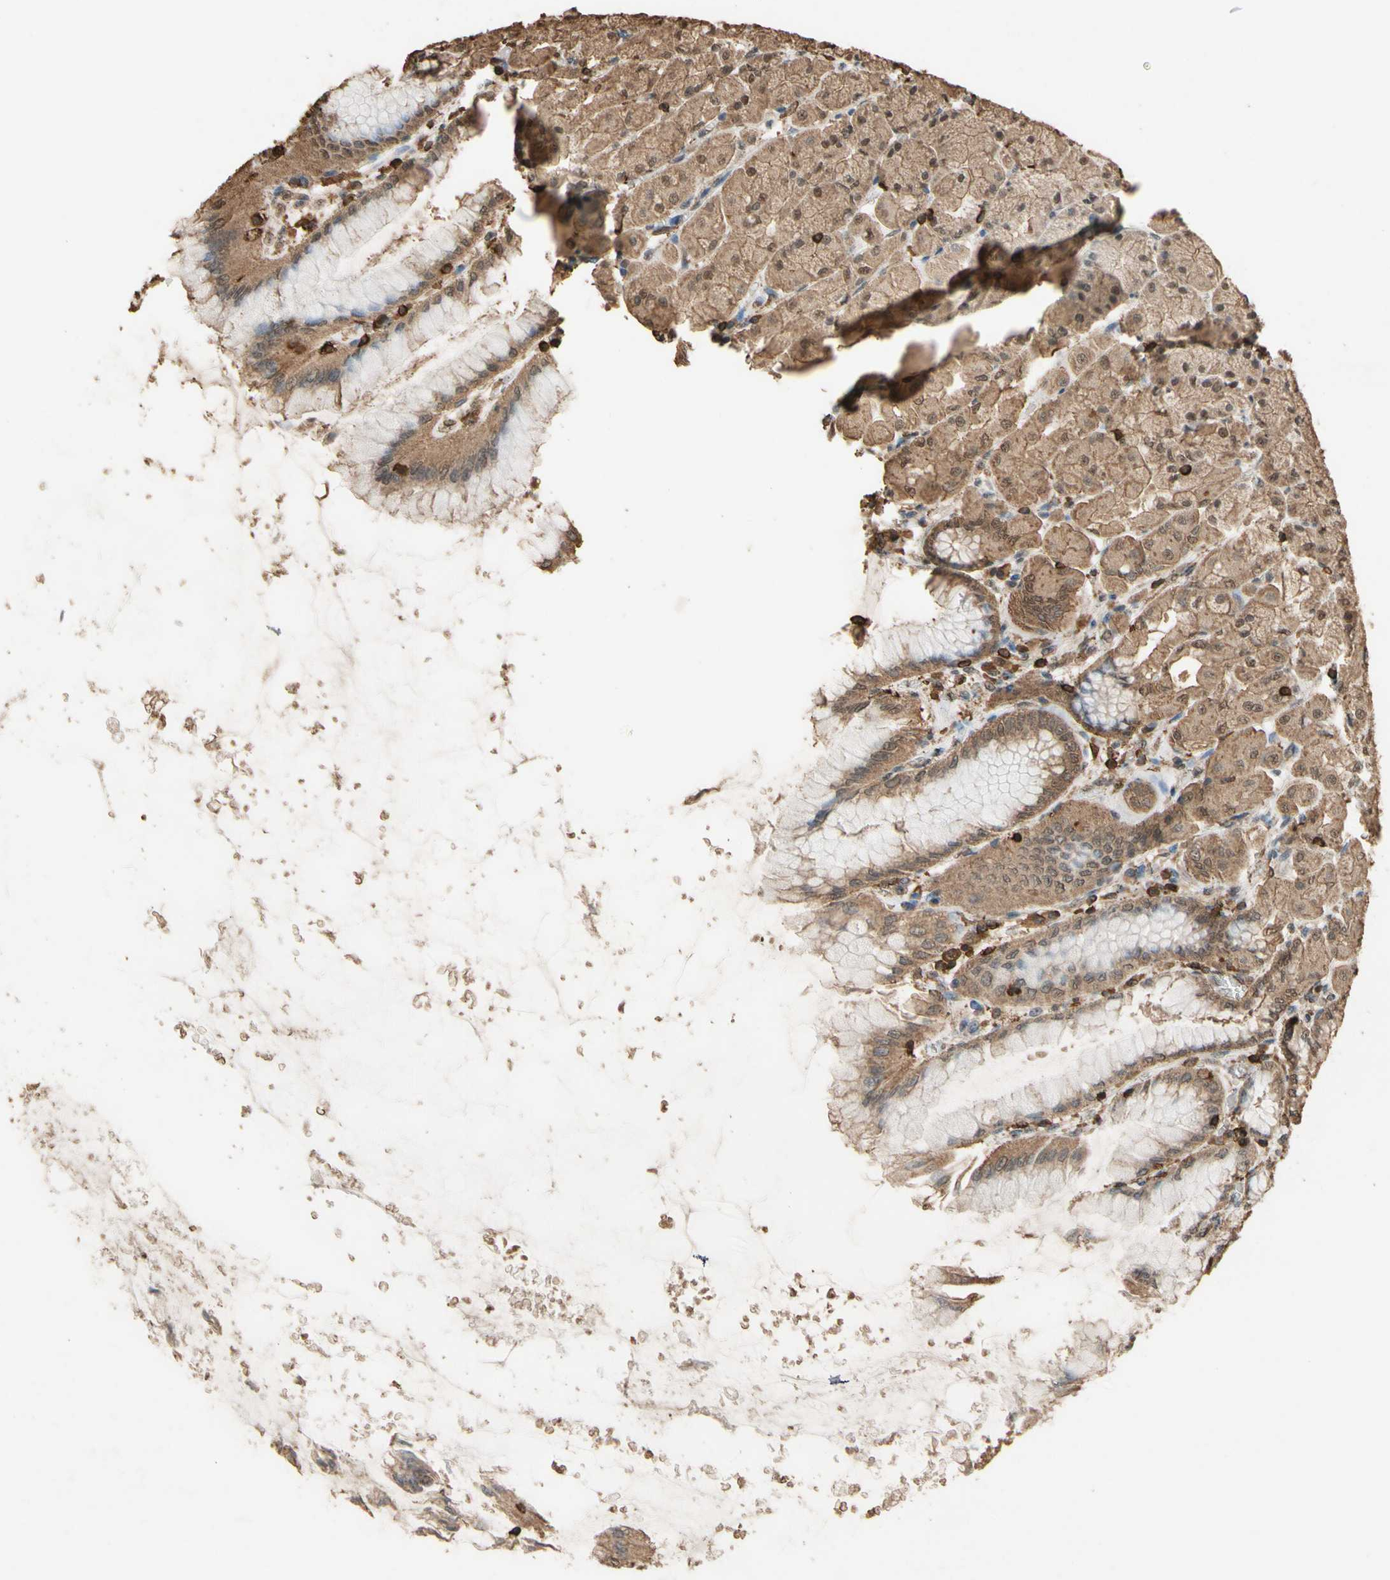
{"staining": {"intensity": "moderate", "quantity": ">75%", "location": "cytoplasmic/membranous"}, "tissue": "stomach", "cell_type": "Glandular cells", "image_type": "normal", "snomed": [{"axis": "morphology", "description": "Normal tissue, NOS"}, {"axis": "topography", "description": "Stomach, upper"}], "caption": "Protein staining exhibits moderate cytoplasmic/membranous staining in approximately >75% of glandular cells in benign stomach.", "gene": "TNFSF13B", "patient": {"sex": "female", "age": 56}}